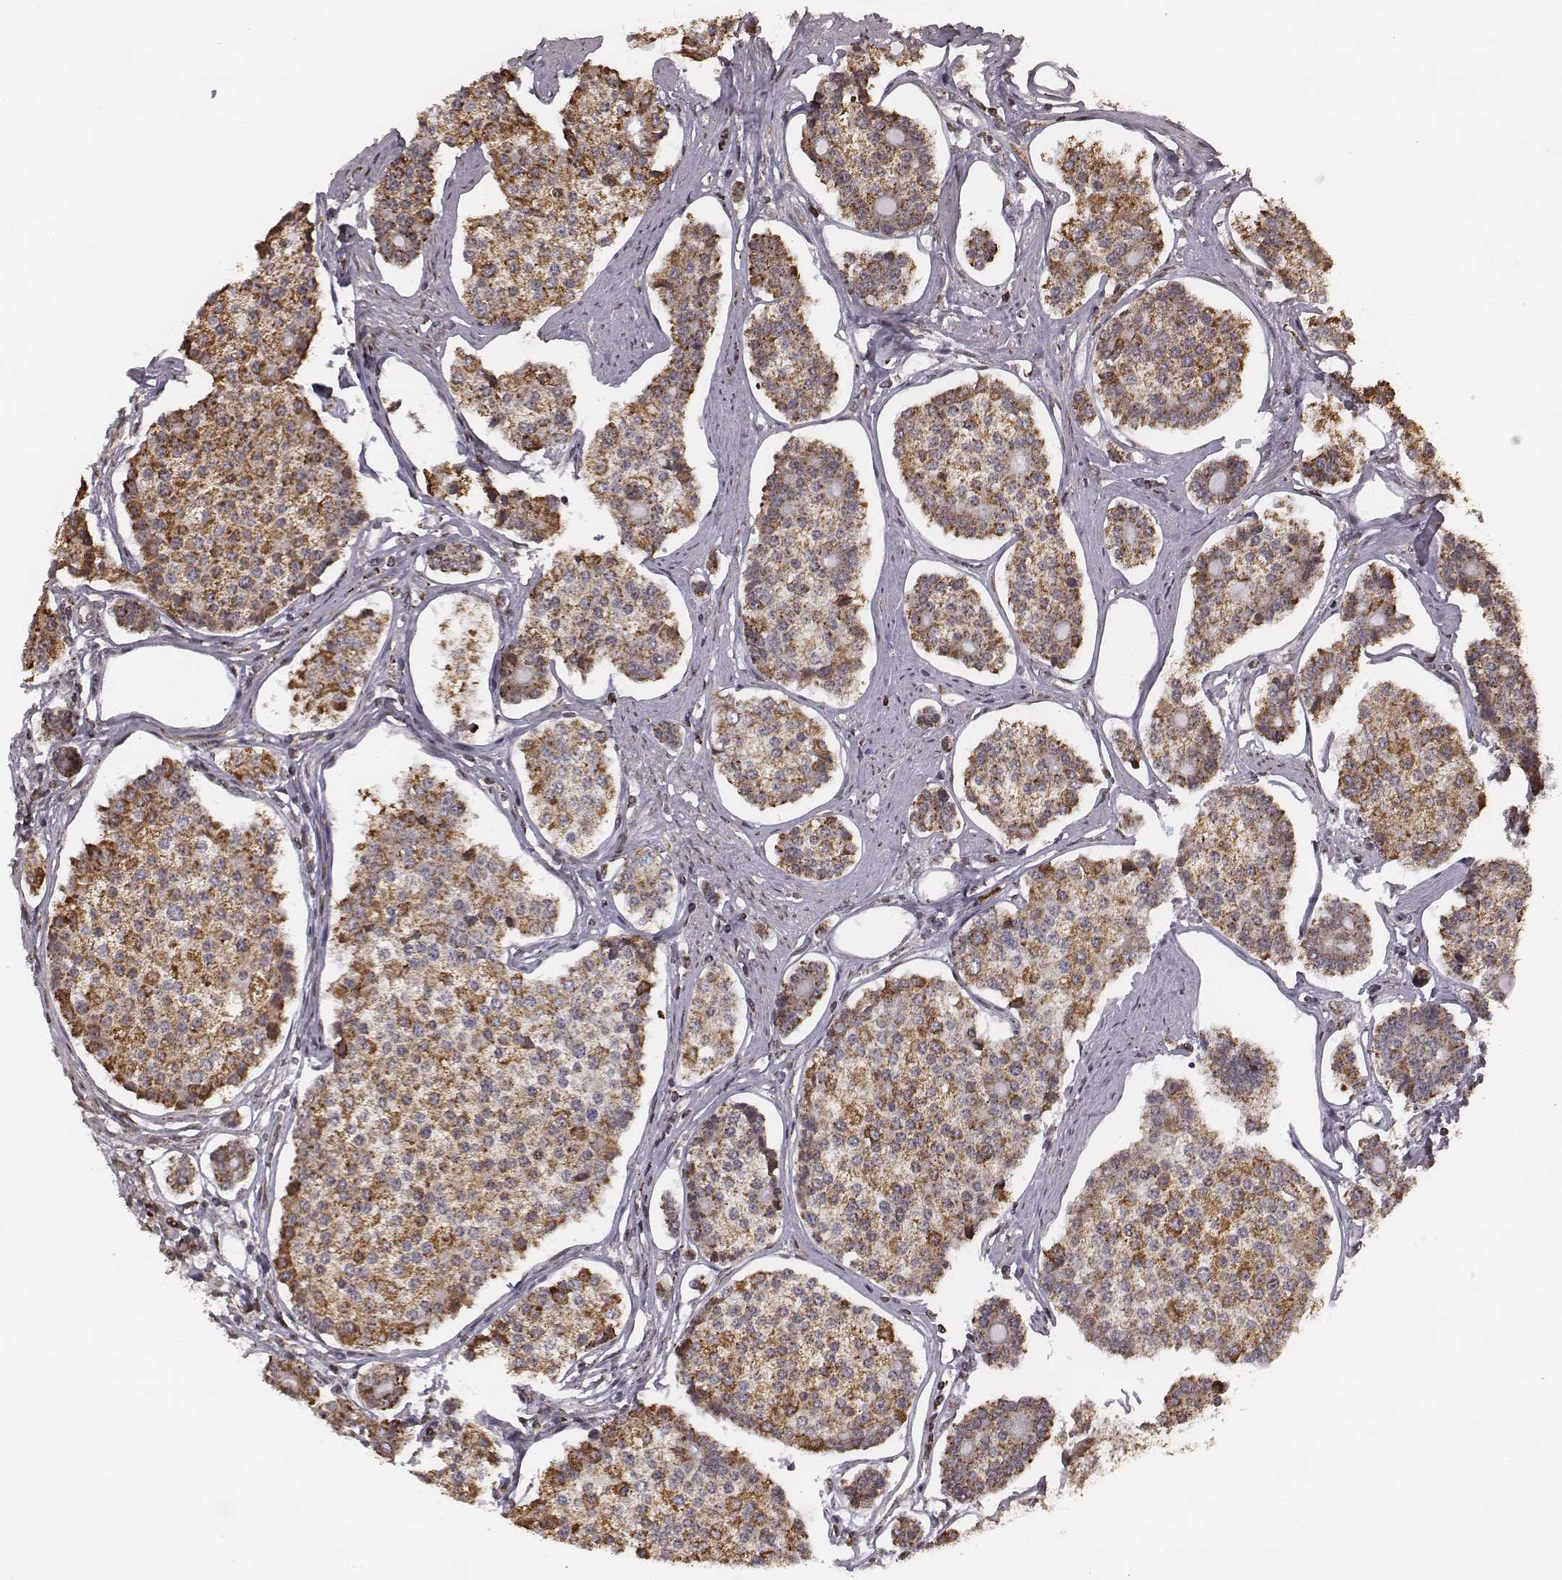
{"staining": {"intensity": "strong", "quantity": ">75%", "location": "cytoplasmic/membranous"}, "tissue": "carcinoid", "cell_type": "Tumor cells", "image_type": "cancer", "snomed": [{"axis": "morphology", "description": "Carcinoid, malignant, NOS"}, {"axis": "topography", "description": "Small intestine"}], "caption": "About >75% of tumor cells in human carcinoid (malignant) demonstrate strong cytoplasmic/membranous protein expression as visualized by brown immunohistochemical staining.", "gene": "ACOT2", "patient": {"sex": "female", "age": 65}}